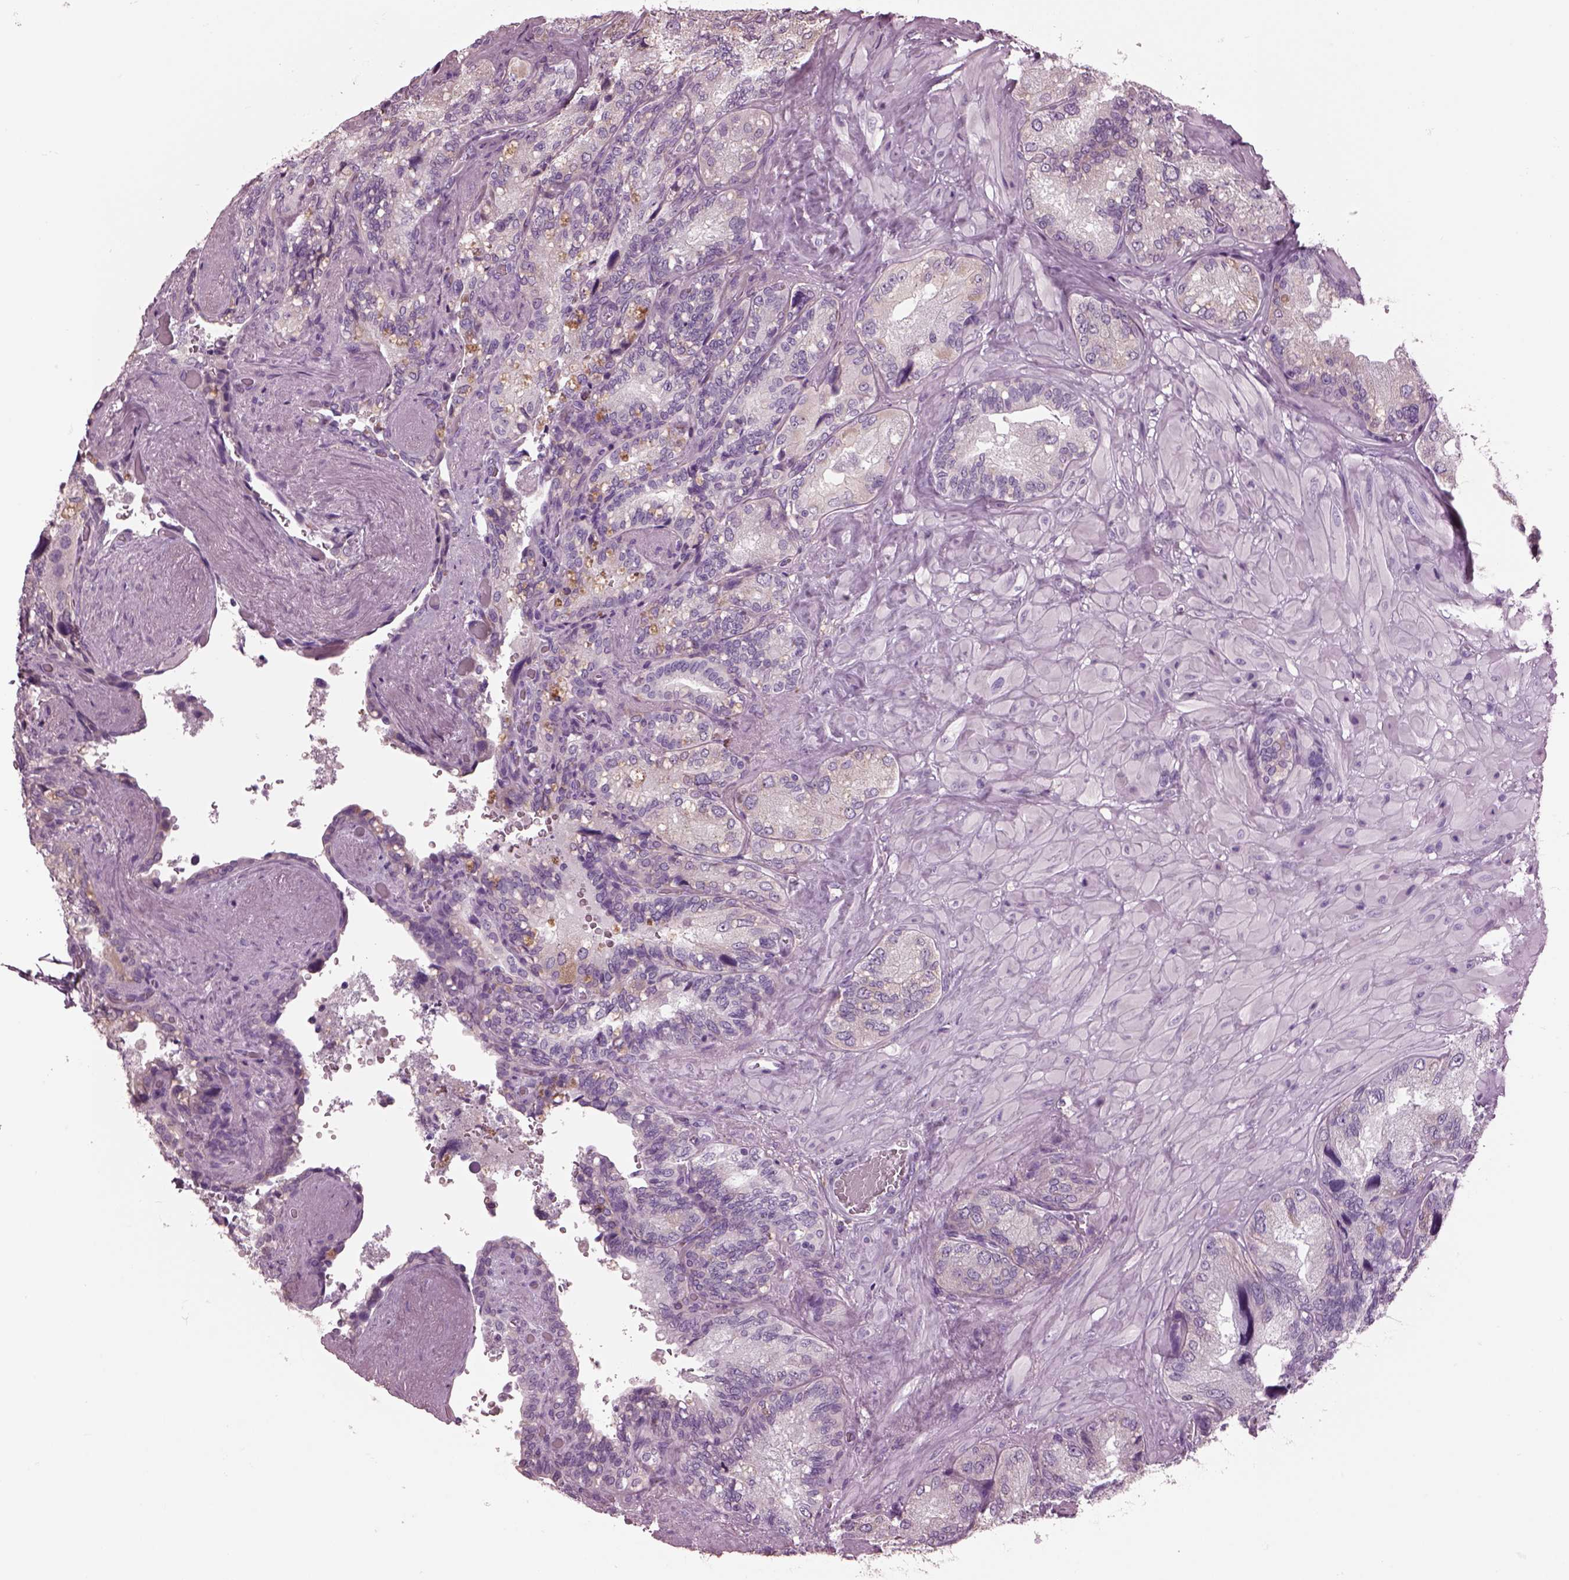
{"staining": {"intensity": "negative", "quantity": "none", "location": "none"}, "tissue": "seminal vesicle", "cell_type": "Glandular cells", "image_type": "normal", "snomed": [{"axis": "morphology", "description": "Normal tissue, NOS"}, {"axis": "topography", "description": "Seminal veicle"}], "caption": "IHC image of benign seminal vesicle: human seminal vesicle stained with DAB demonstrates no significant protein expression in glandular cells. Brightfield microscopy of immunohistochemistry stained with DAB (3,3'-diaminobenzidine) (brown) and hematoxylin (blue), captured at high magnification.", "gene": "SHTN1", "patient": {"sex": "male", "age": 69}}